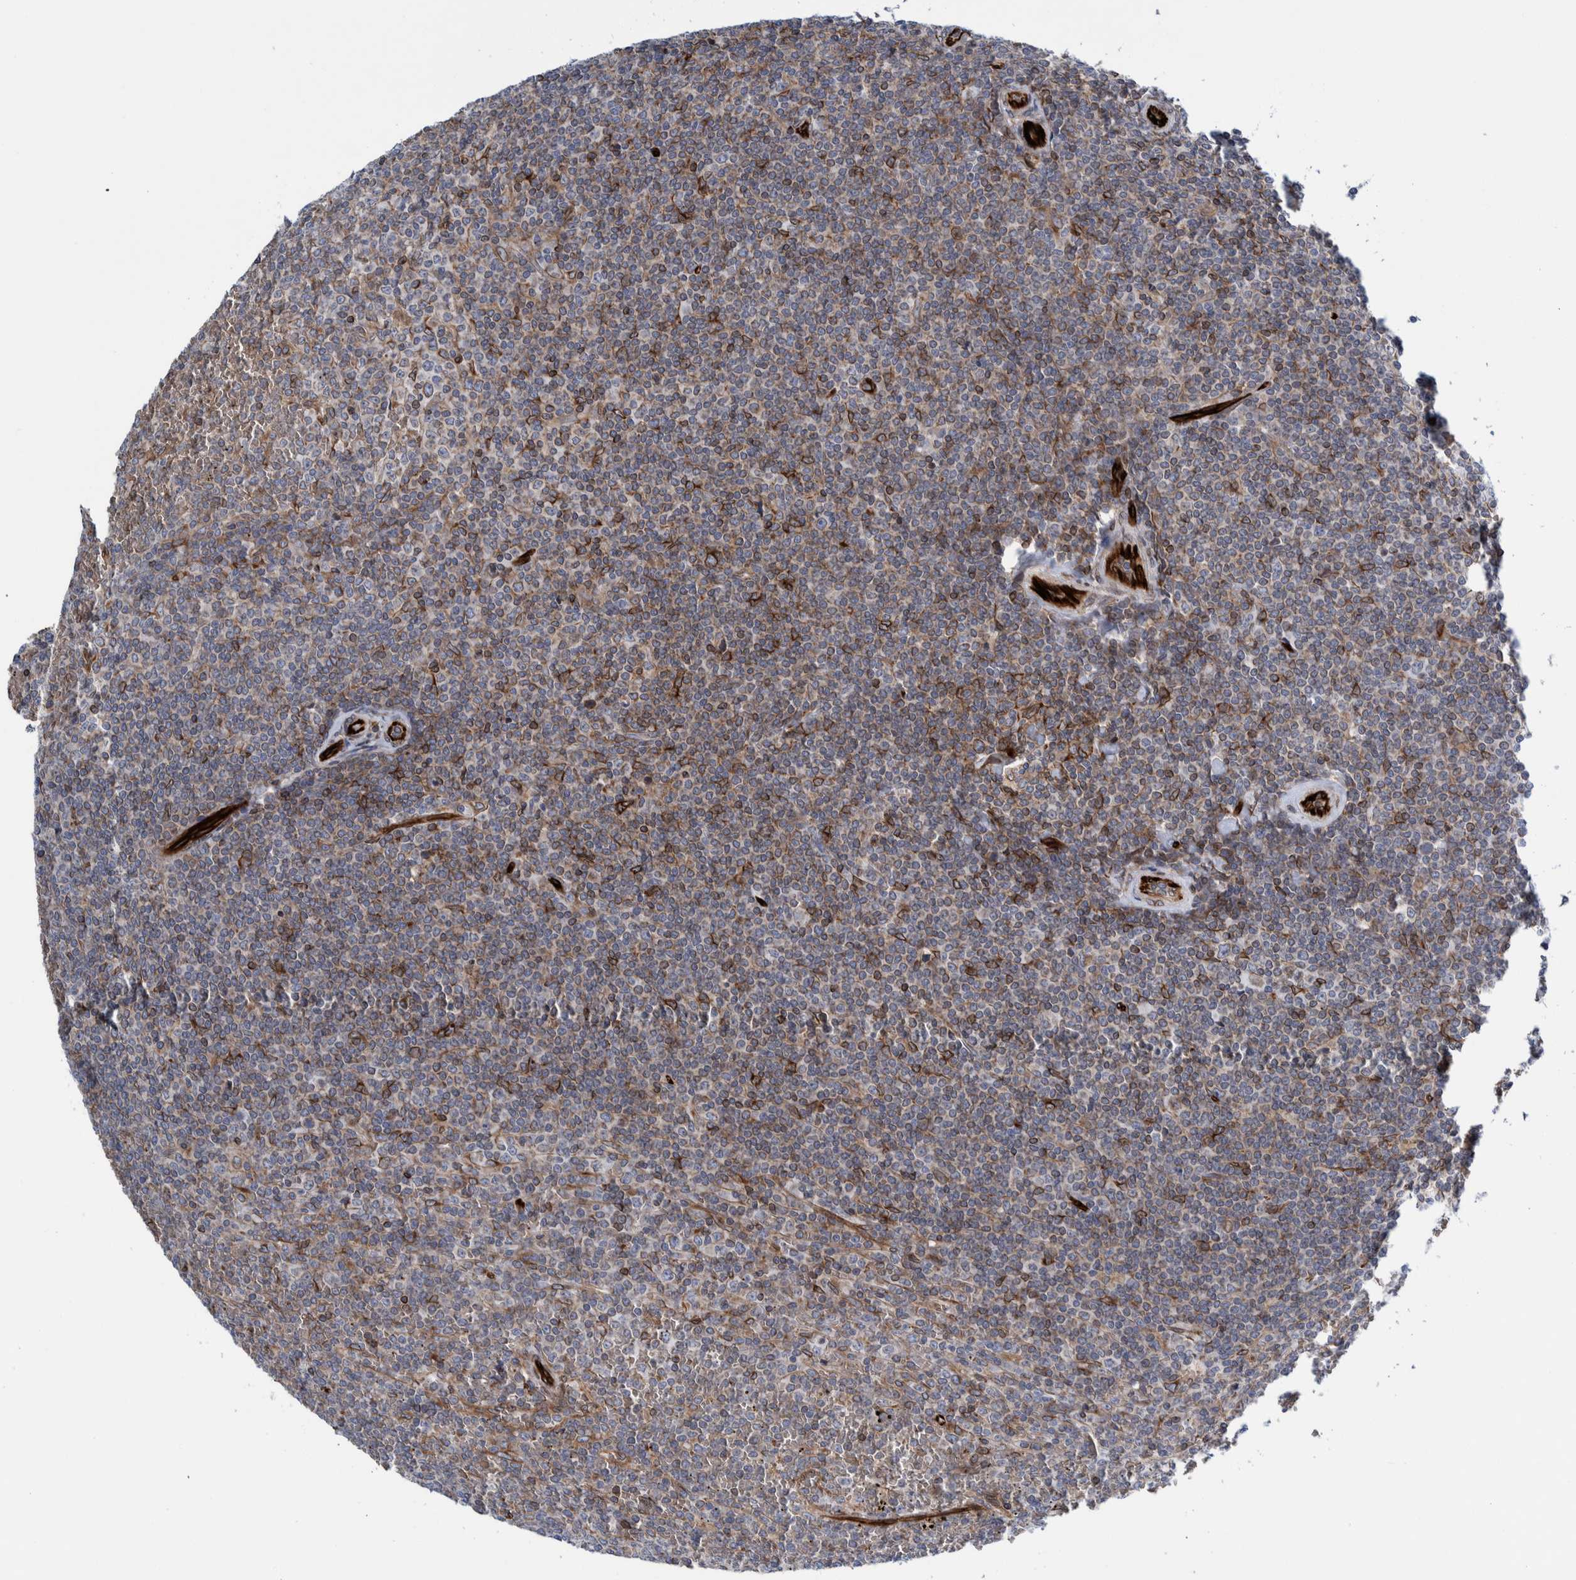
{"staining": {"intensity": "moderate", "quantity": "<25%", "location": "cytoplasmic/membranous"}, "tissue": "lymphoma", "cell_type": "Tumor cells", "image_type": "cancer", "snomed": [{"axis": "morphology", "description": "Malignant lymphoma, non-Hodgkin's type, Low grade"}, {"axis": "topography", "description": "Spleen"}], "caption": "A low amount of moderate cytoplasmic/membranous staining is identified in about <25% of tumor cells in lymphoma tissue. Nuclei are stained in blue.", "gene": "THEM6", "patient": {"sex": "female", "age": 19}}